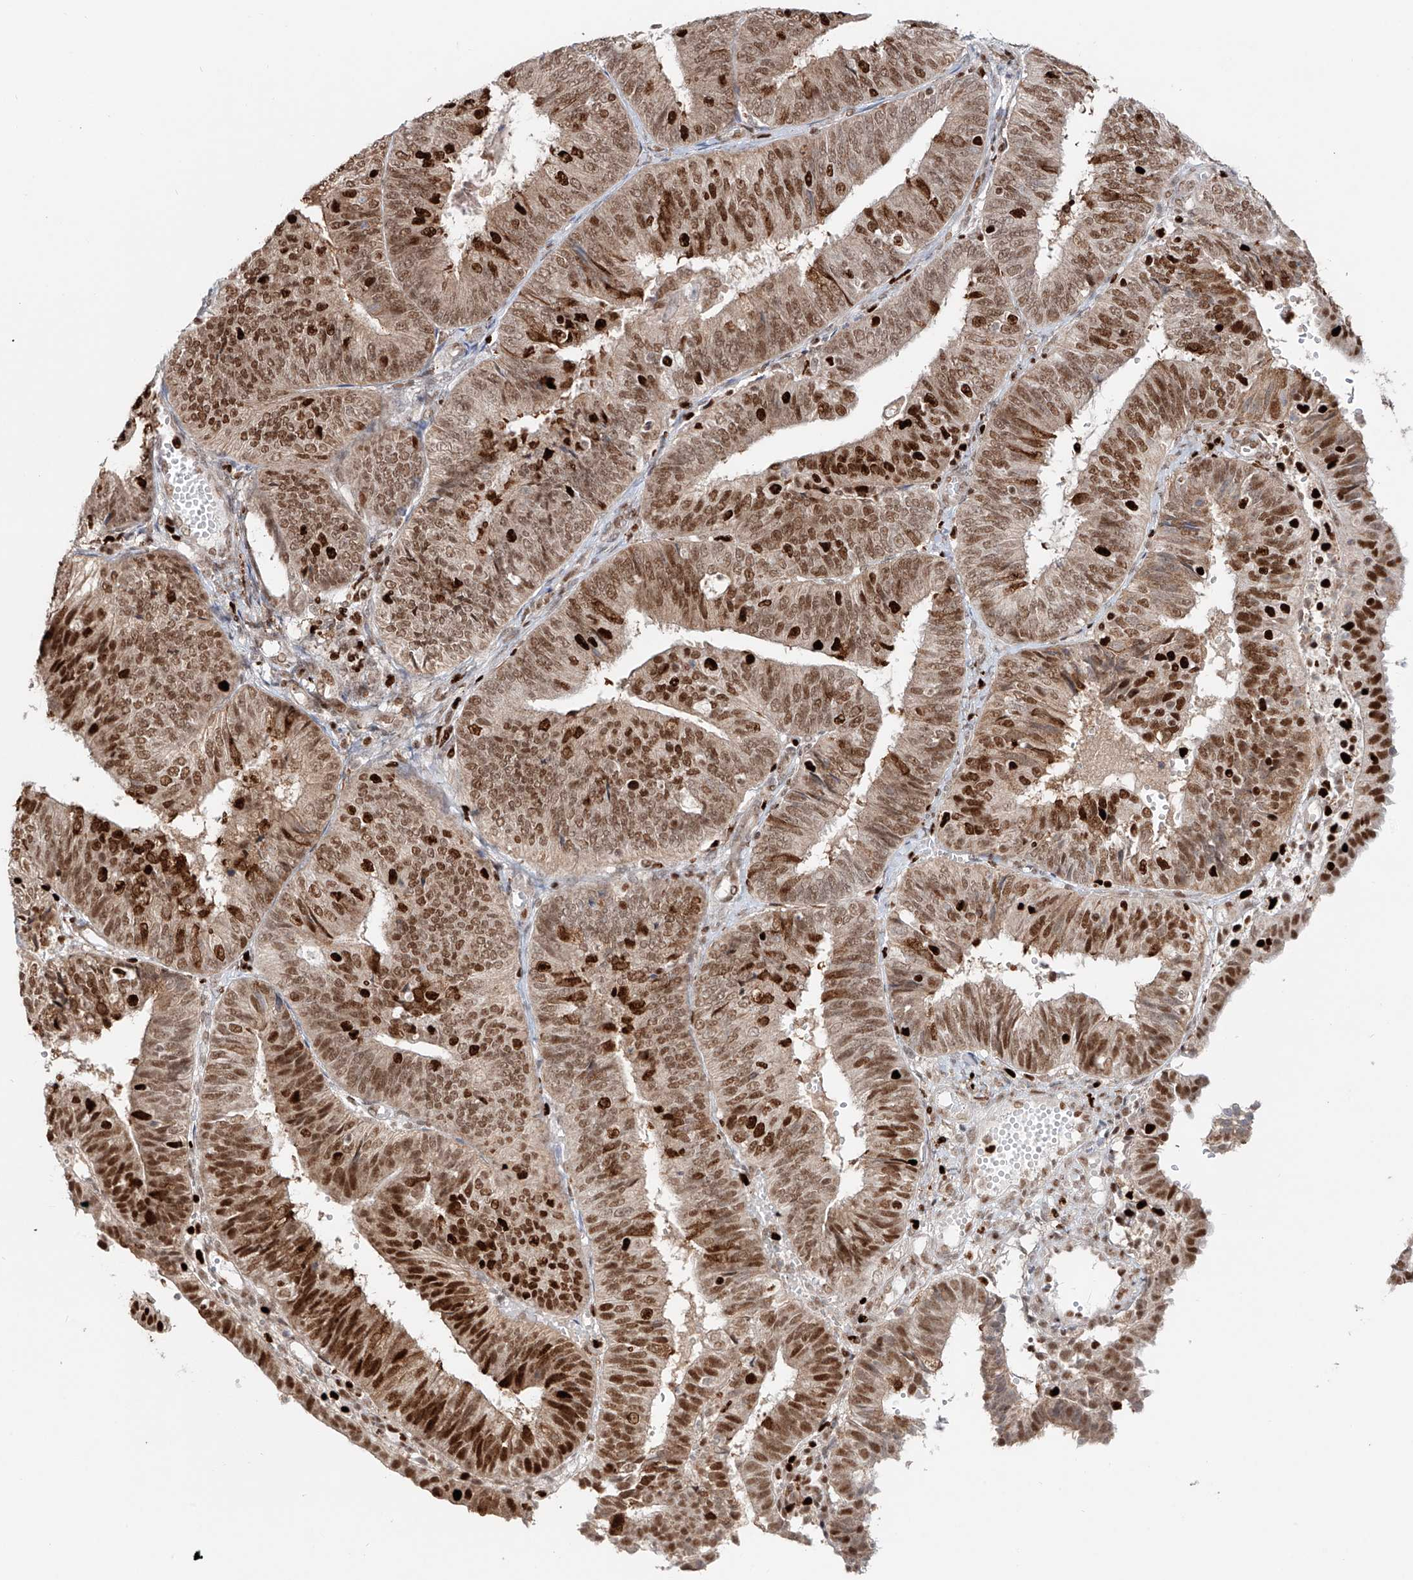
{"staining": {"intensity": "strong", "quantity": "25%-75%", "location": "cytoplasmic/membranous,nuclear"}, "tissue": "endometrial cancer", "cell_type": "Tumor cells", "image_type": "cancer", "snomed": [{"axis": "morphology", "description": "Adenocarcinoma, NOS"}, {"axis": "topography", "description": "Endometrium"}], "caption": "Endometrial cancer (adenocarcinoma) tissue displays strong cytoplasmic/membranous and nuclear positivity in about 25%-75% of tumor cells, visualized by immunohistochemistry.", "gene": "DZIP1L", "patient": {"sex": "female", "age": 58}}